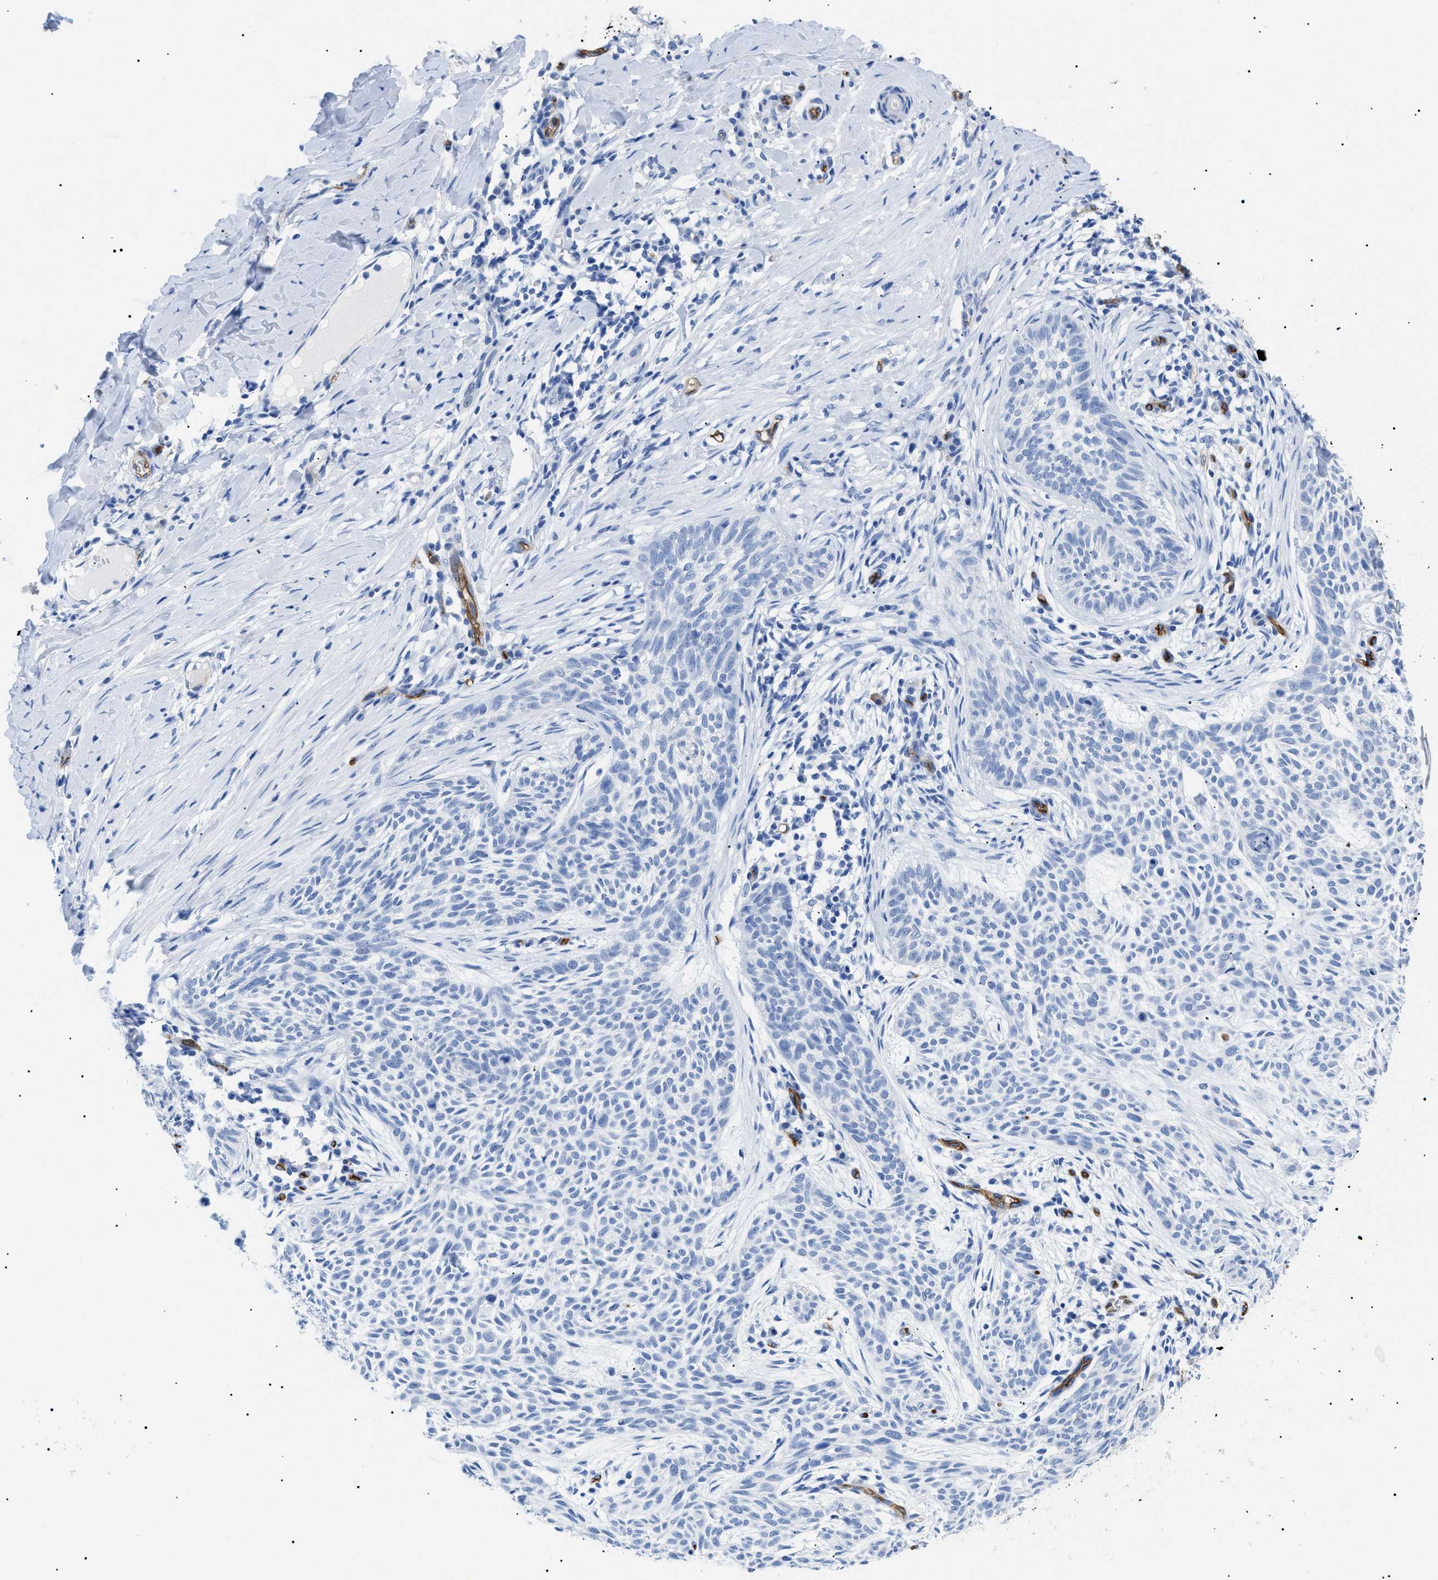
{"staining": {"intensity": "negative", "quantity": "none", "location": "none"}, "tissue": "skin cancer", "cell_type": "Tumor cells", "image_type": "cancer", "snomed": [{"axis": "morphology", "description": "Basal cell carcinoma"}, {"axis": "topography", "description": "Skin"}], "caption": "The IHC histopathology image has no significant staining in tumor cells of skin basal cell carcinoma tissue.", "gene": "PODXL", "patient": {"sex": "female", "age": 59}}